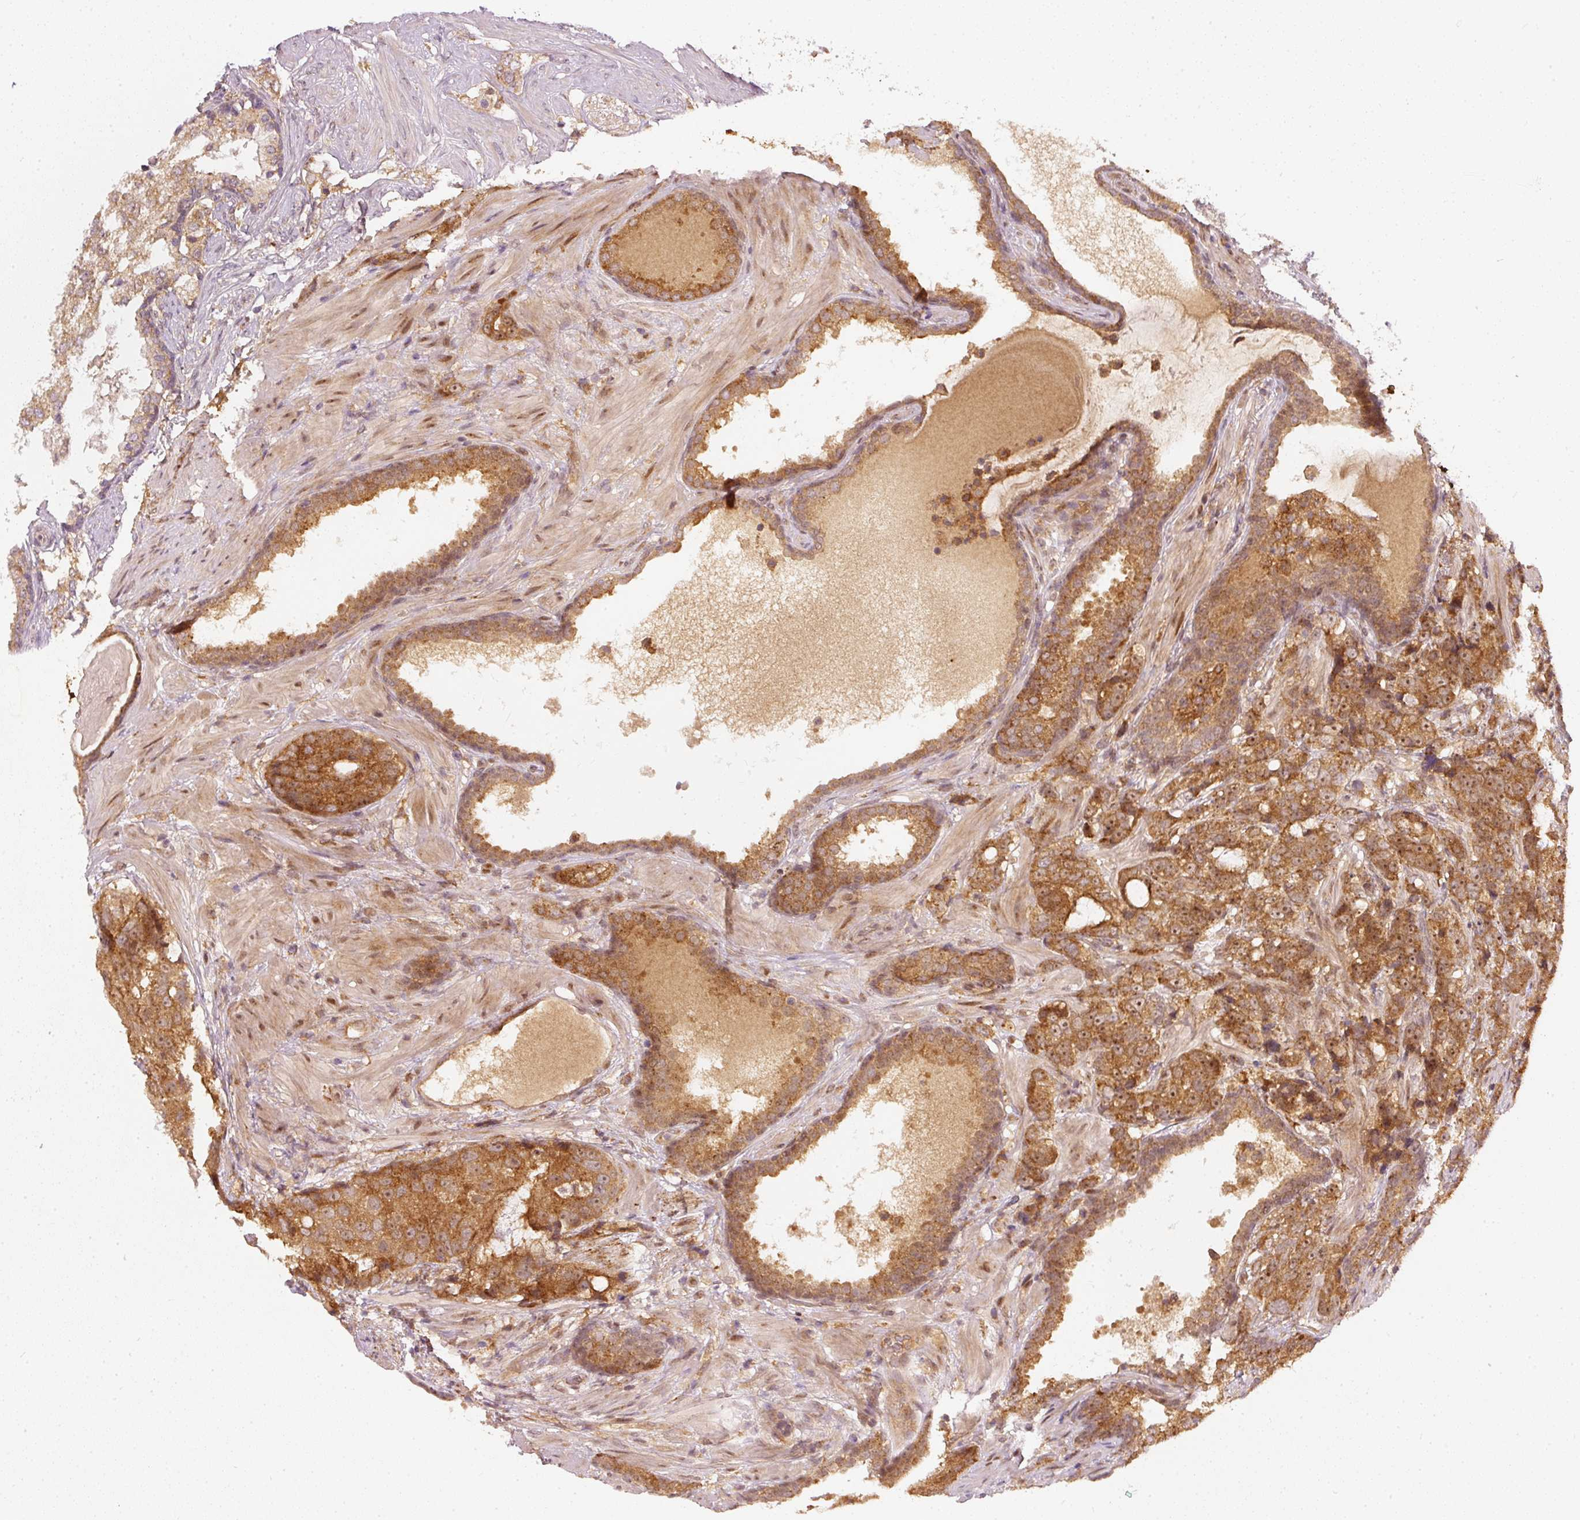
{"staining": {"intensity": "moderate", "quantity": ">75%", "location": "cytoplasmic/membranous,nuclear"}, "tissue": "prostate cancer", "cell_type": "Tumor cells", "image_type": "cancer", "snomed": [{"axis": "morphology", "description": "Adenocarcinoma, High grade"}, {"axis": "topography", "description": "Prostate"}], "caption": "Immunohistochemistry (IHC) (DAB) staining of adenocarcinoma (high-grade) (prostate) demonstrates moderate cytoplasmic/membranous and nuclear protein positivity in about >75% of tumor cells. (brown staining indicates protein expression, while blue staining denotes nuclei).", "gene": "ZNF580", "patient": {"sex": "male", "age": 67}}